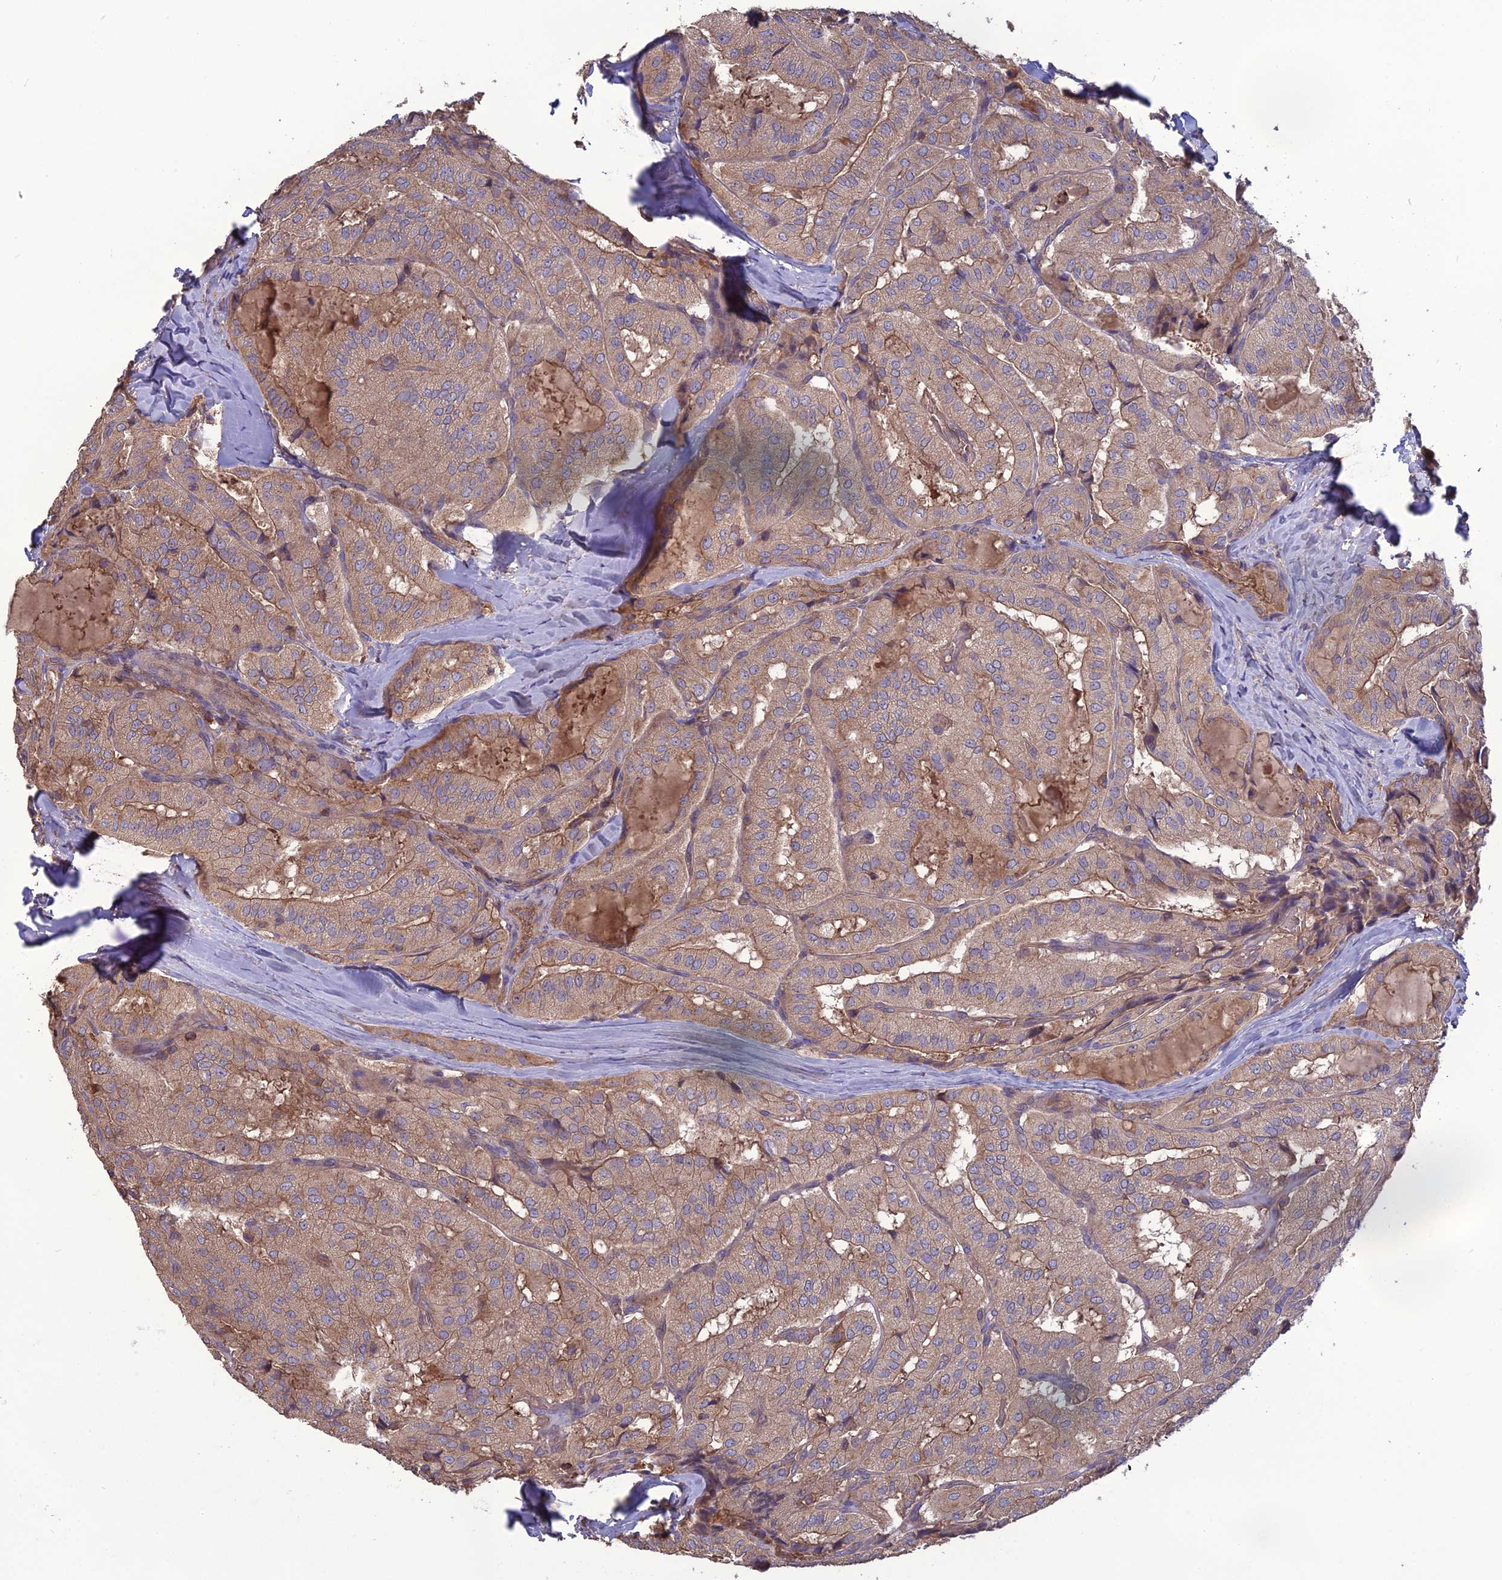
{"staining": {"intensity": "moderate", "quantity": "25%-75%", "location": "cytoplasmic/membranous"}, "tissue": "thyroid cancer", "cell_type": "Tumor cells", "image_type": "cancer", "snomed": [{"axis": "morphology", "description": "Normal tissue, NOS"}, {"axis": "morphology", "description": "Papillary adenocarcinoma, NOS"}, {"axis": "topography", "description": "Thyroid gland"}], "caption": "Thyroid papillary adenocarcinoma was stained to show a protein in brown. There is medium levels of moderate cytoplasmic/membranous staining in about 25%-75% of tumor cells.", "gene": "GALR2", "patient": {"sex": "female", "age": 59}}